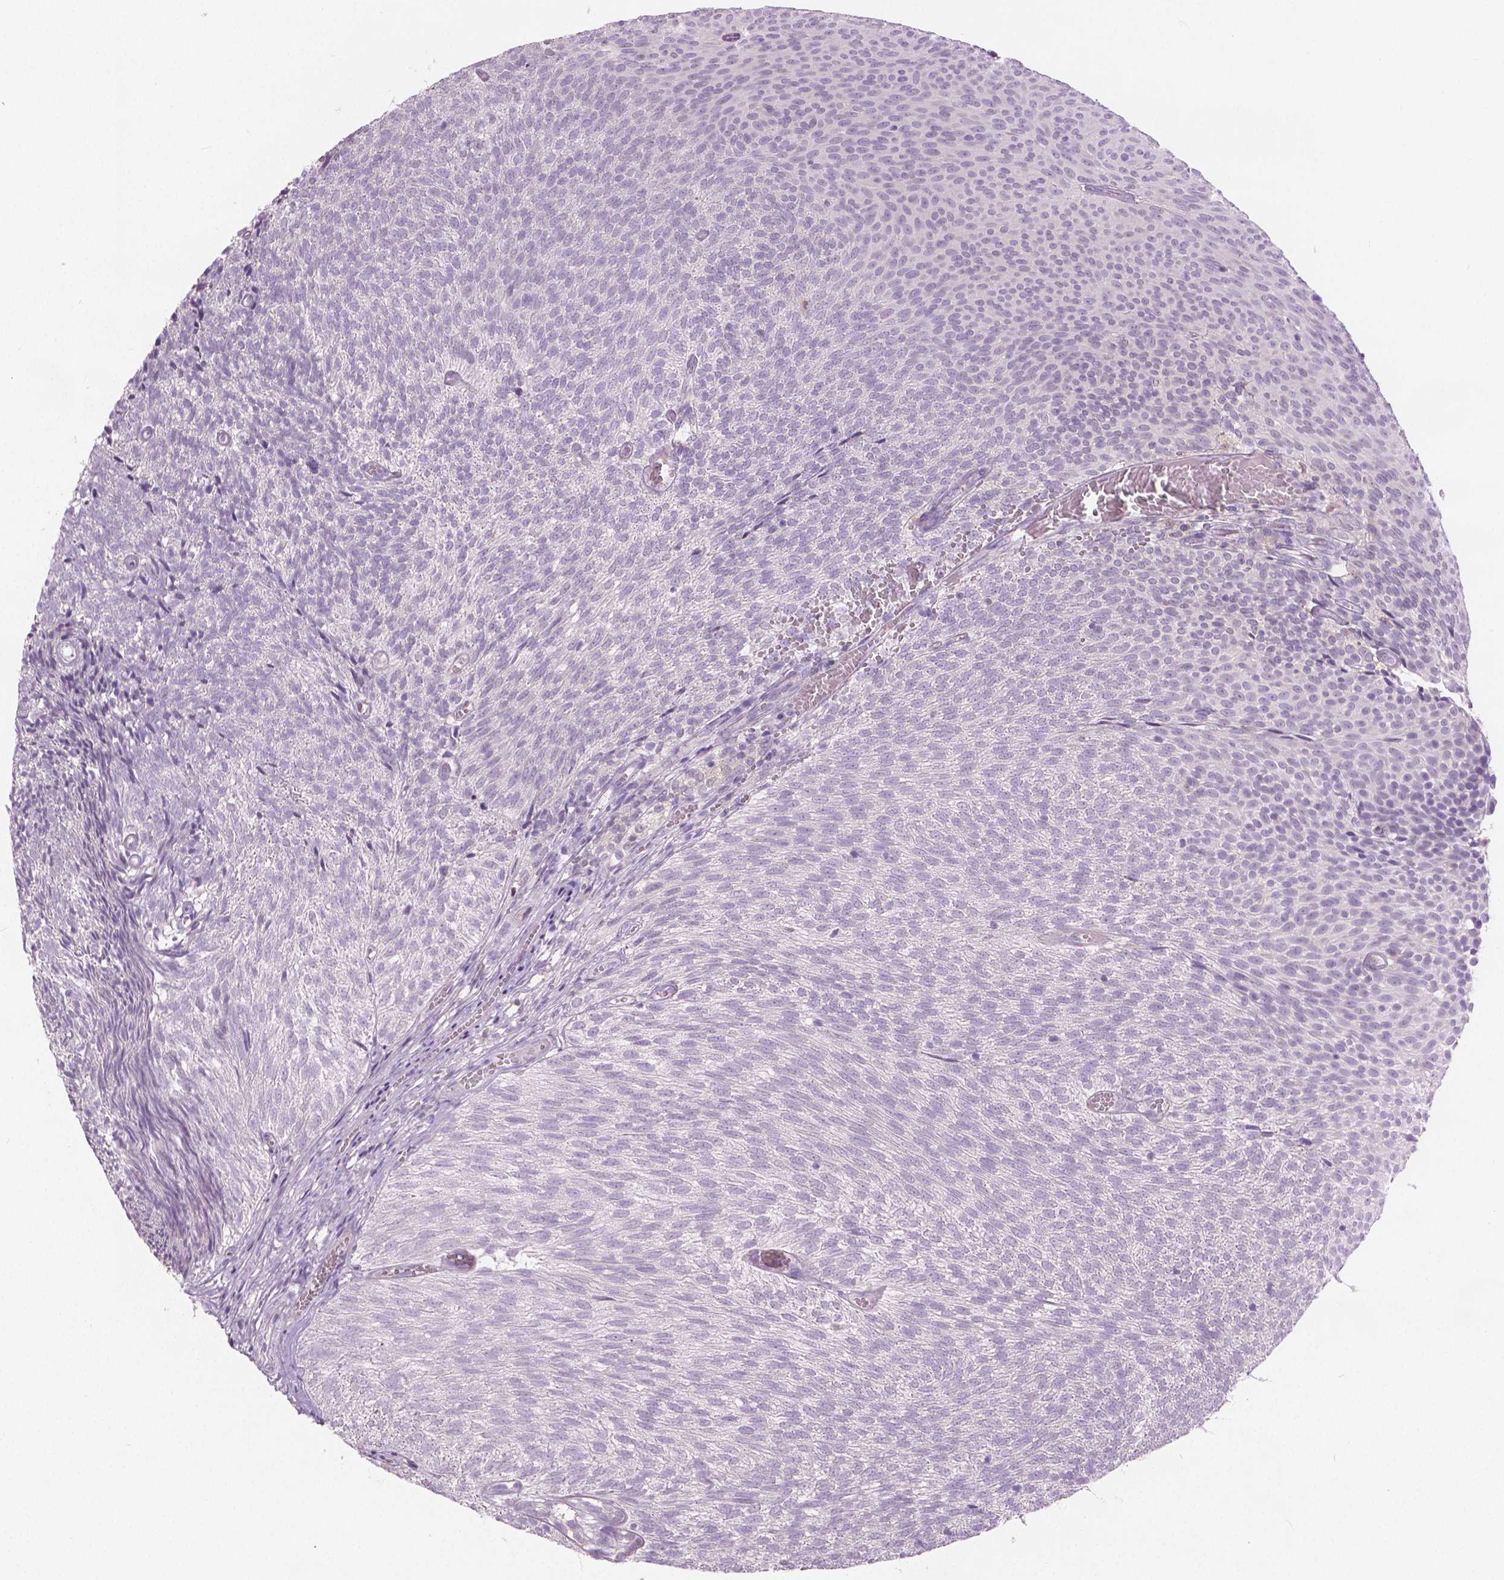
{"staining": {"intensity": "negative", "quantity": "none", "location": "none"}, "tissue": "urothelial cancer", "cell_type": "Tumor cells", "image_type": "cancer", "snomed": [{"axis": "morphology", "description": "Urothelial carcinoma, Low grade"}, {"axis": "topography", "description": "Urinary bladder"}], "caption": "Image shows no significant protein staining in tumor cells of low-grade urothelial carcinoma. (DAB immunohistochemistry with hematoxylin counter stain).", "gene": "GALM", "patient": {"sex": "male", "age": 77}}